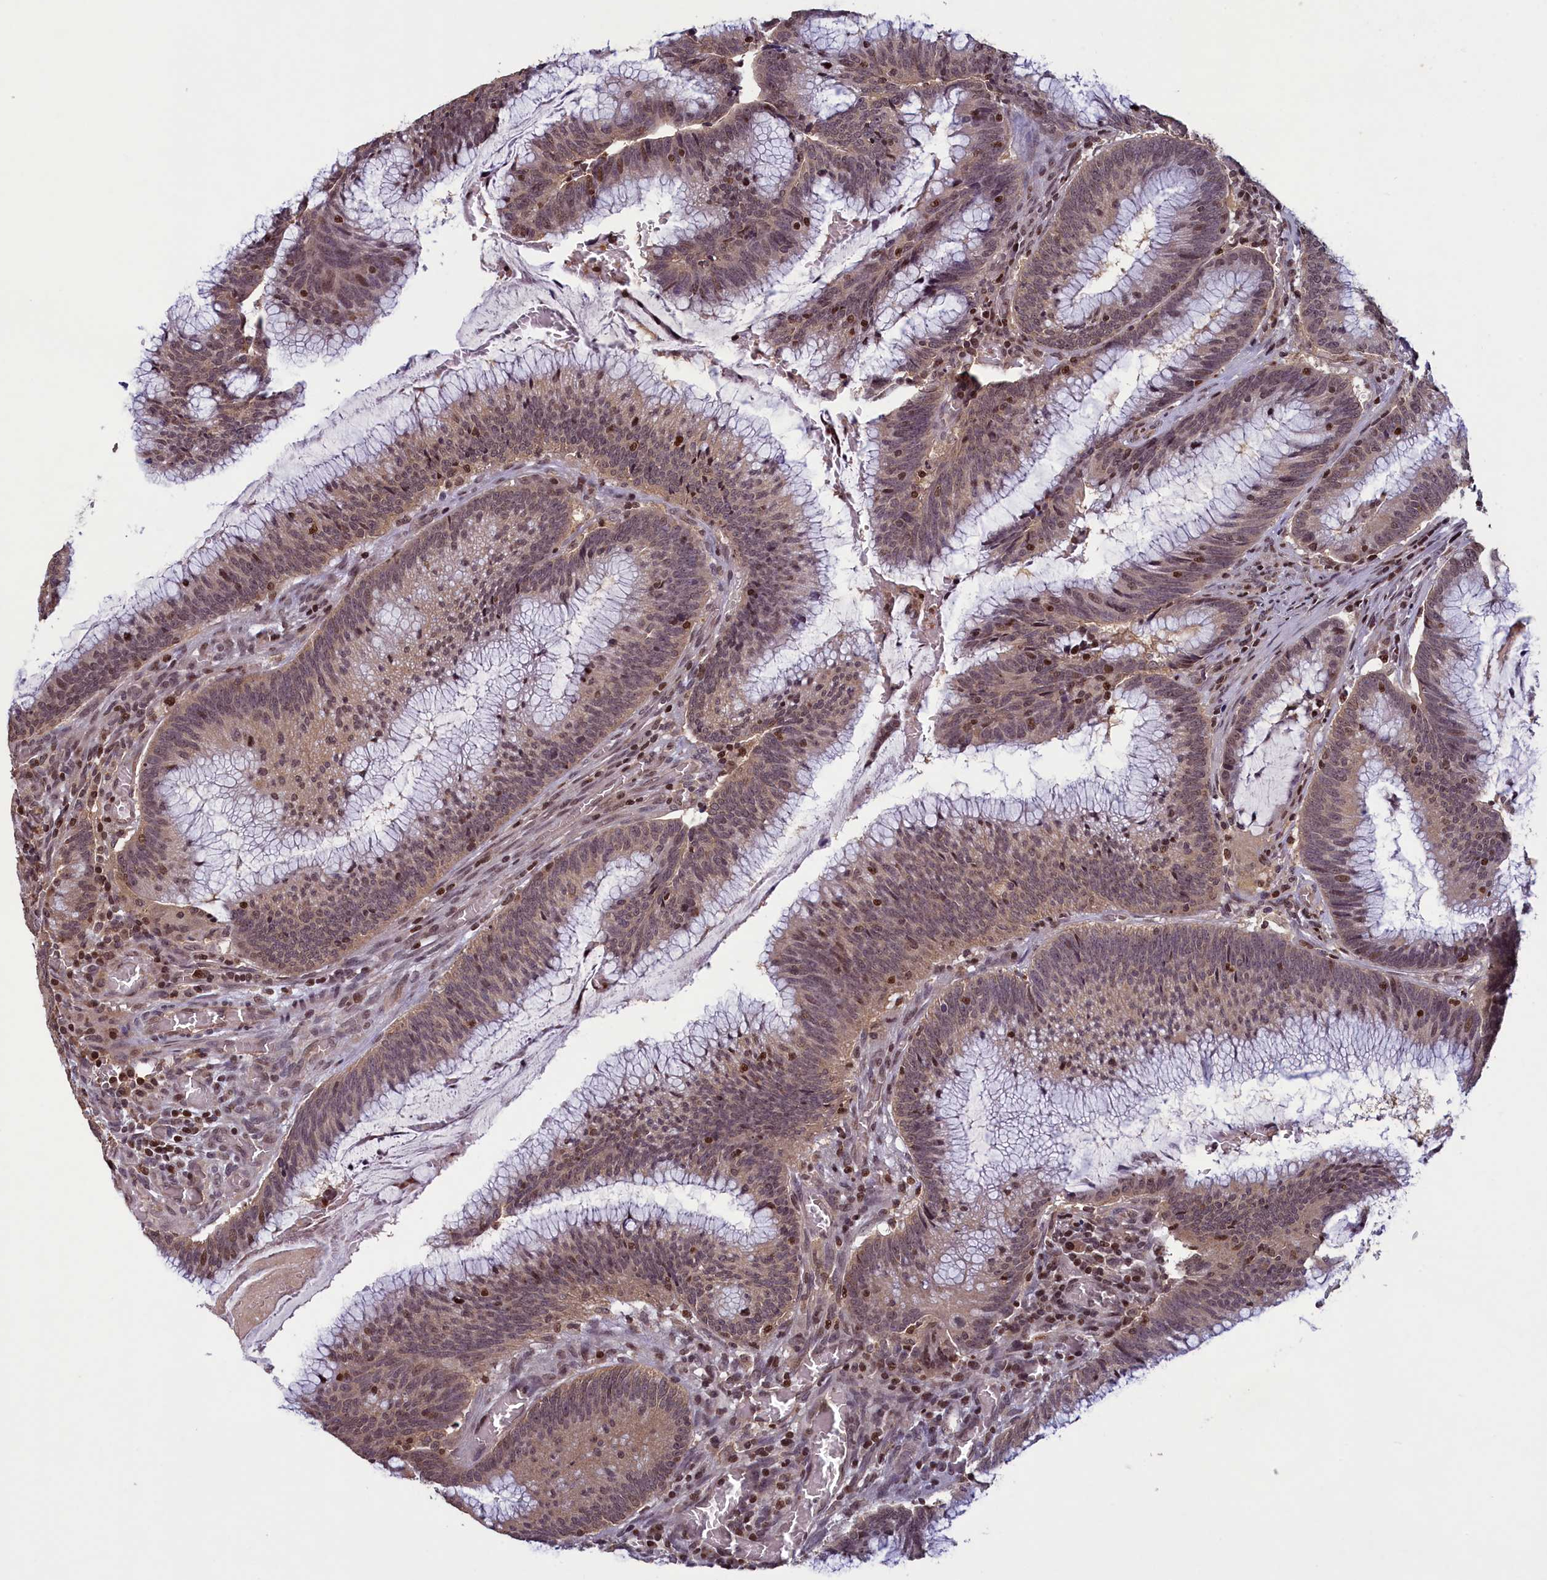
{"staining": {"intensity": "weak", "quantity": "25%-75%", "location": "nuclear"}, "tissue": "colorectal cancer", "cell_type": "Tumor cells", "image_type": "cancer", "snomed": [{"axis": "morphology", "description": "Adenocarcinoma, NOS"}, {"axis": "topography", "description": "Rectum"}], "caption": "Human adenocarcinoma (colorectal) stained for a protein (brown) exhibits weak nuclear positive staining in approximately 25%-75% of tumor cells.", "gene": "NUBP1", "patient": {"sex": "female", "age": 77}}